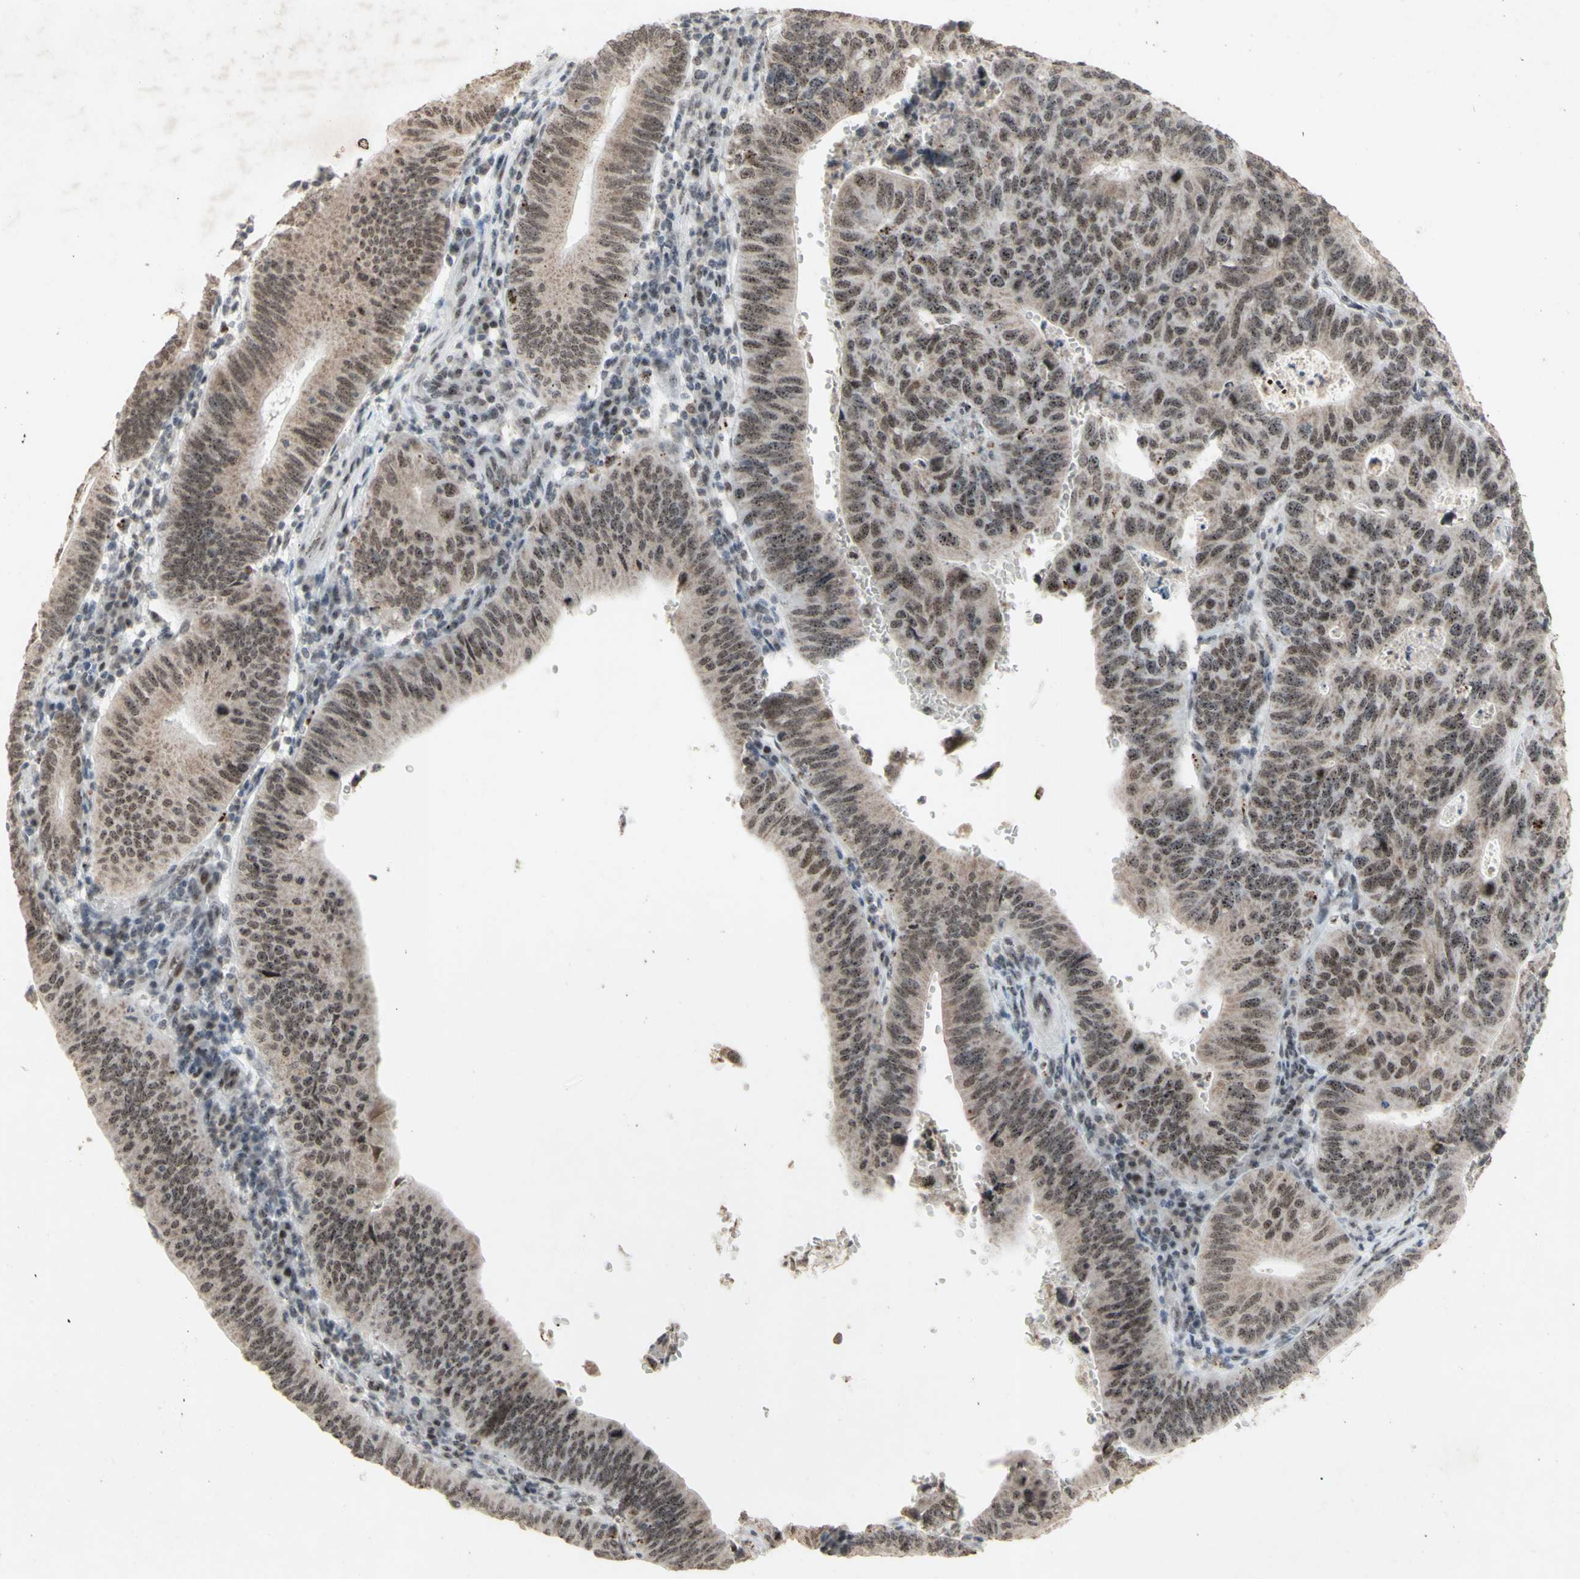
{"staining": {"intensity": "strong", "quantity": ">75%", "location": "nuclear"}, "tissue": "stomach cancer", "cell_type": "Tumor cells", "image_type": "cancer", "snomed": [{"axis": "morphology", "description": "Adenocarcinoma, NOS"}, {"axis": "topography", "description": "Stomach"}], "caption": "Stomach cancer stained with DAB (3,3'-diaminobenzidine) immunohistochemistry shows high levels of strong nuclear expression in approximately >75% of tumor cells. The protein is shown in brown color, while the nuclei are stained blue.", "gene": "CENPB", "patient": {"sex": "male", "age": 59}}